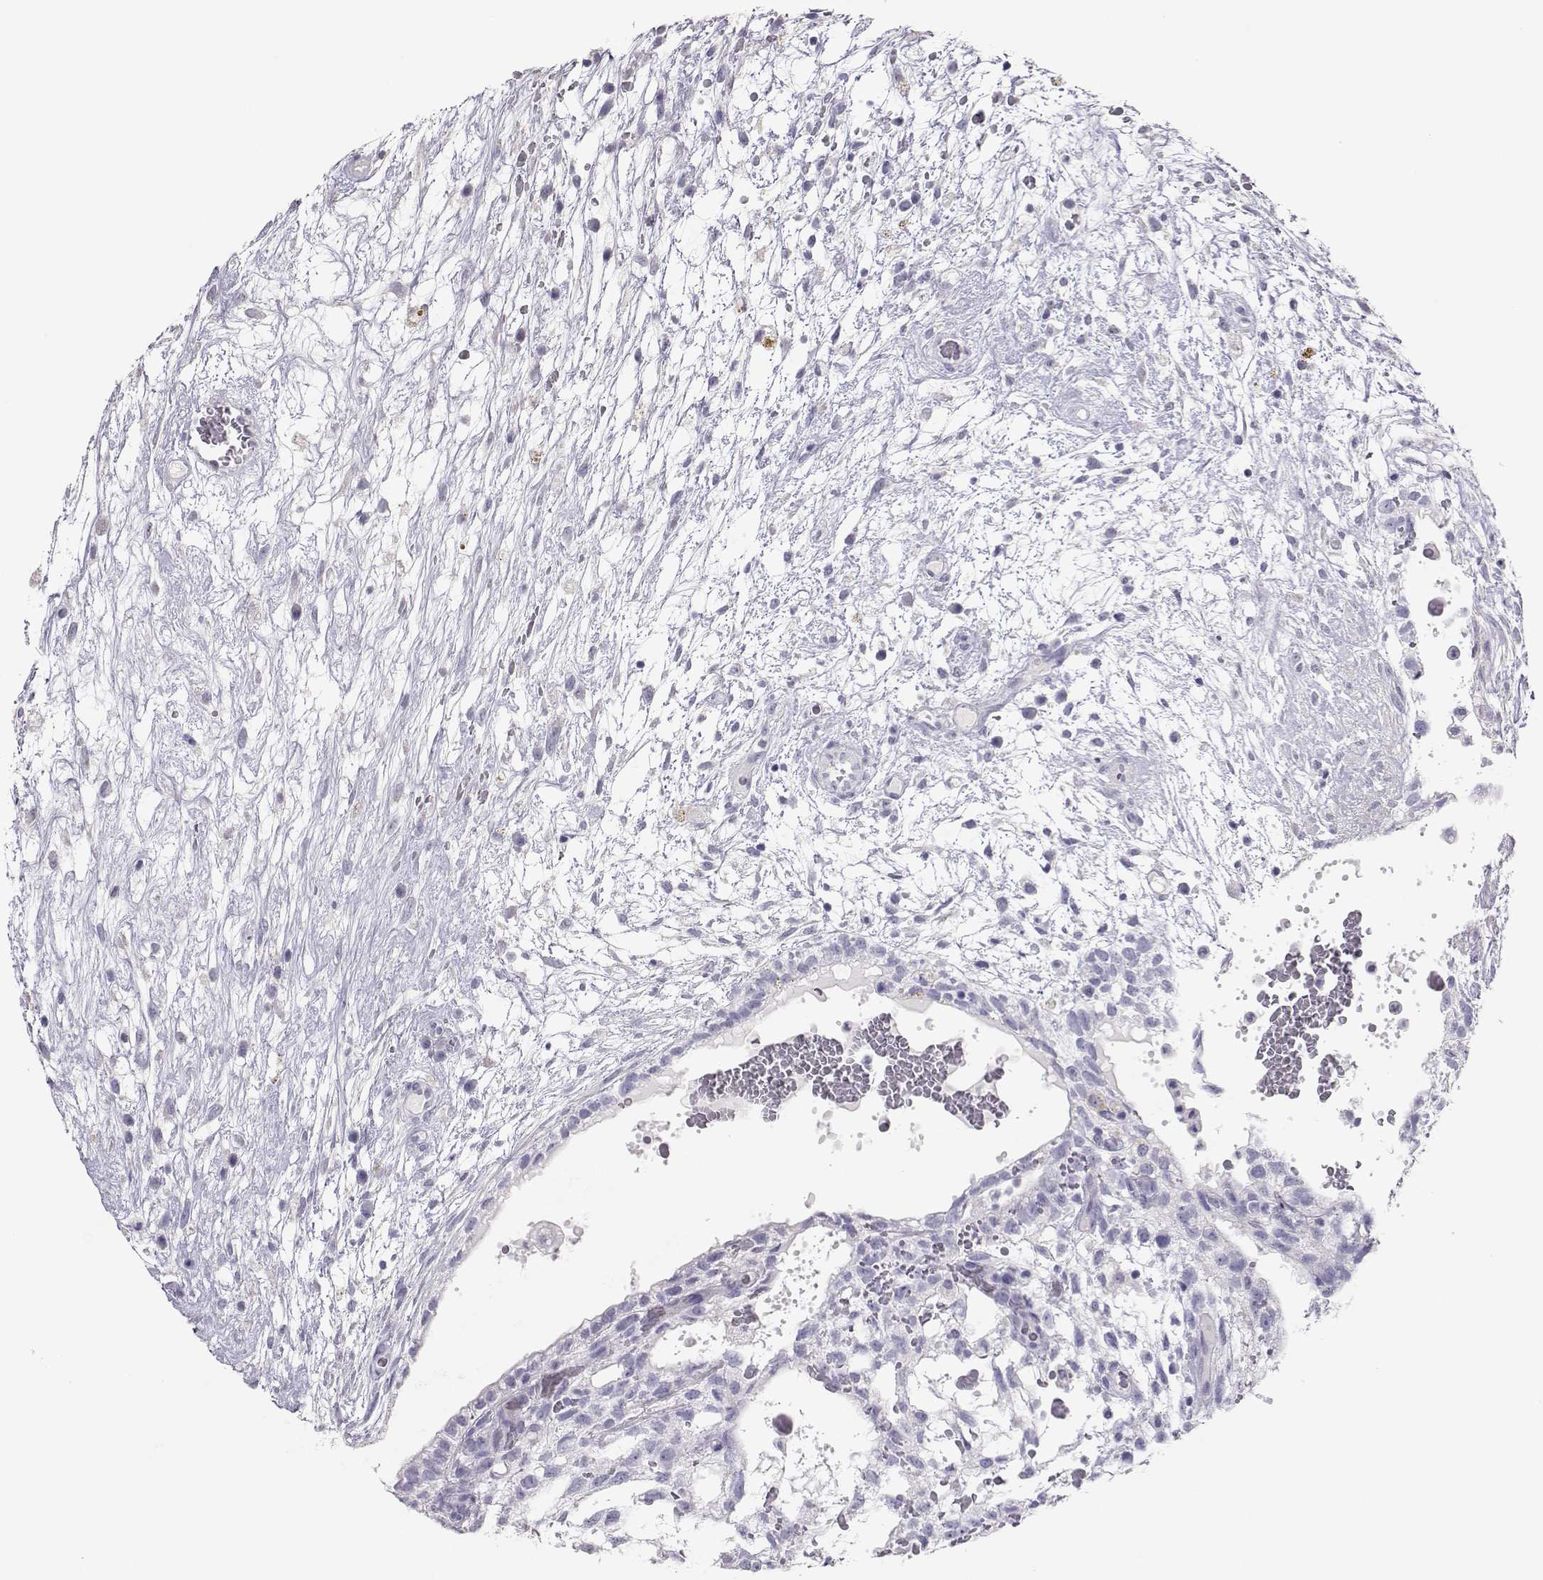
{"staining": {"intensity": "negative", "quantity": "none", "location": "none"}, "tissue": "testis cancer", "cell_type": "Tumor cells", "image_type": "cancer", "snomed": [{"axis": "morphology", "description": "Normal tissue, NOS"}, {"axis": "morphology", "description": "Carcinoma, Embryonal, NOS"}, {"axis": "topography", "description": "Testis"}], "caption": "Photomicrograph shows no significant protein positivity in tumor cells of testis embryonal carcinoma.", "gene": "PMCH", "patient": {"sex": "male", "age": 32}}